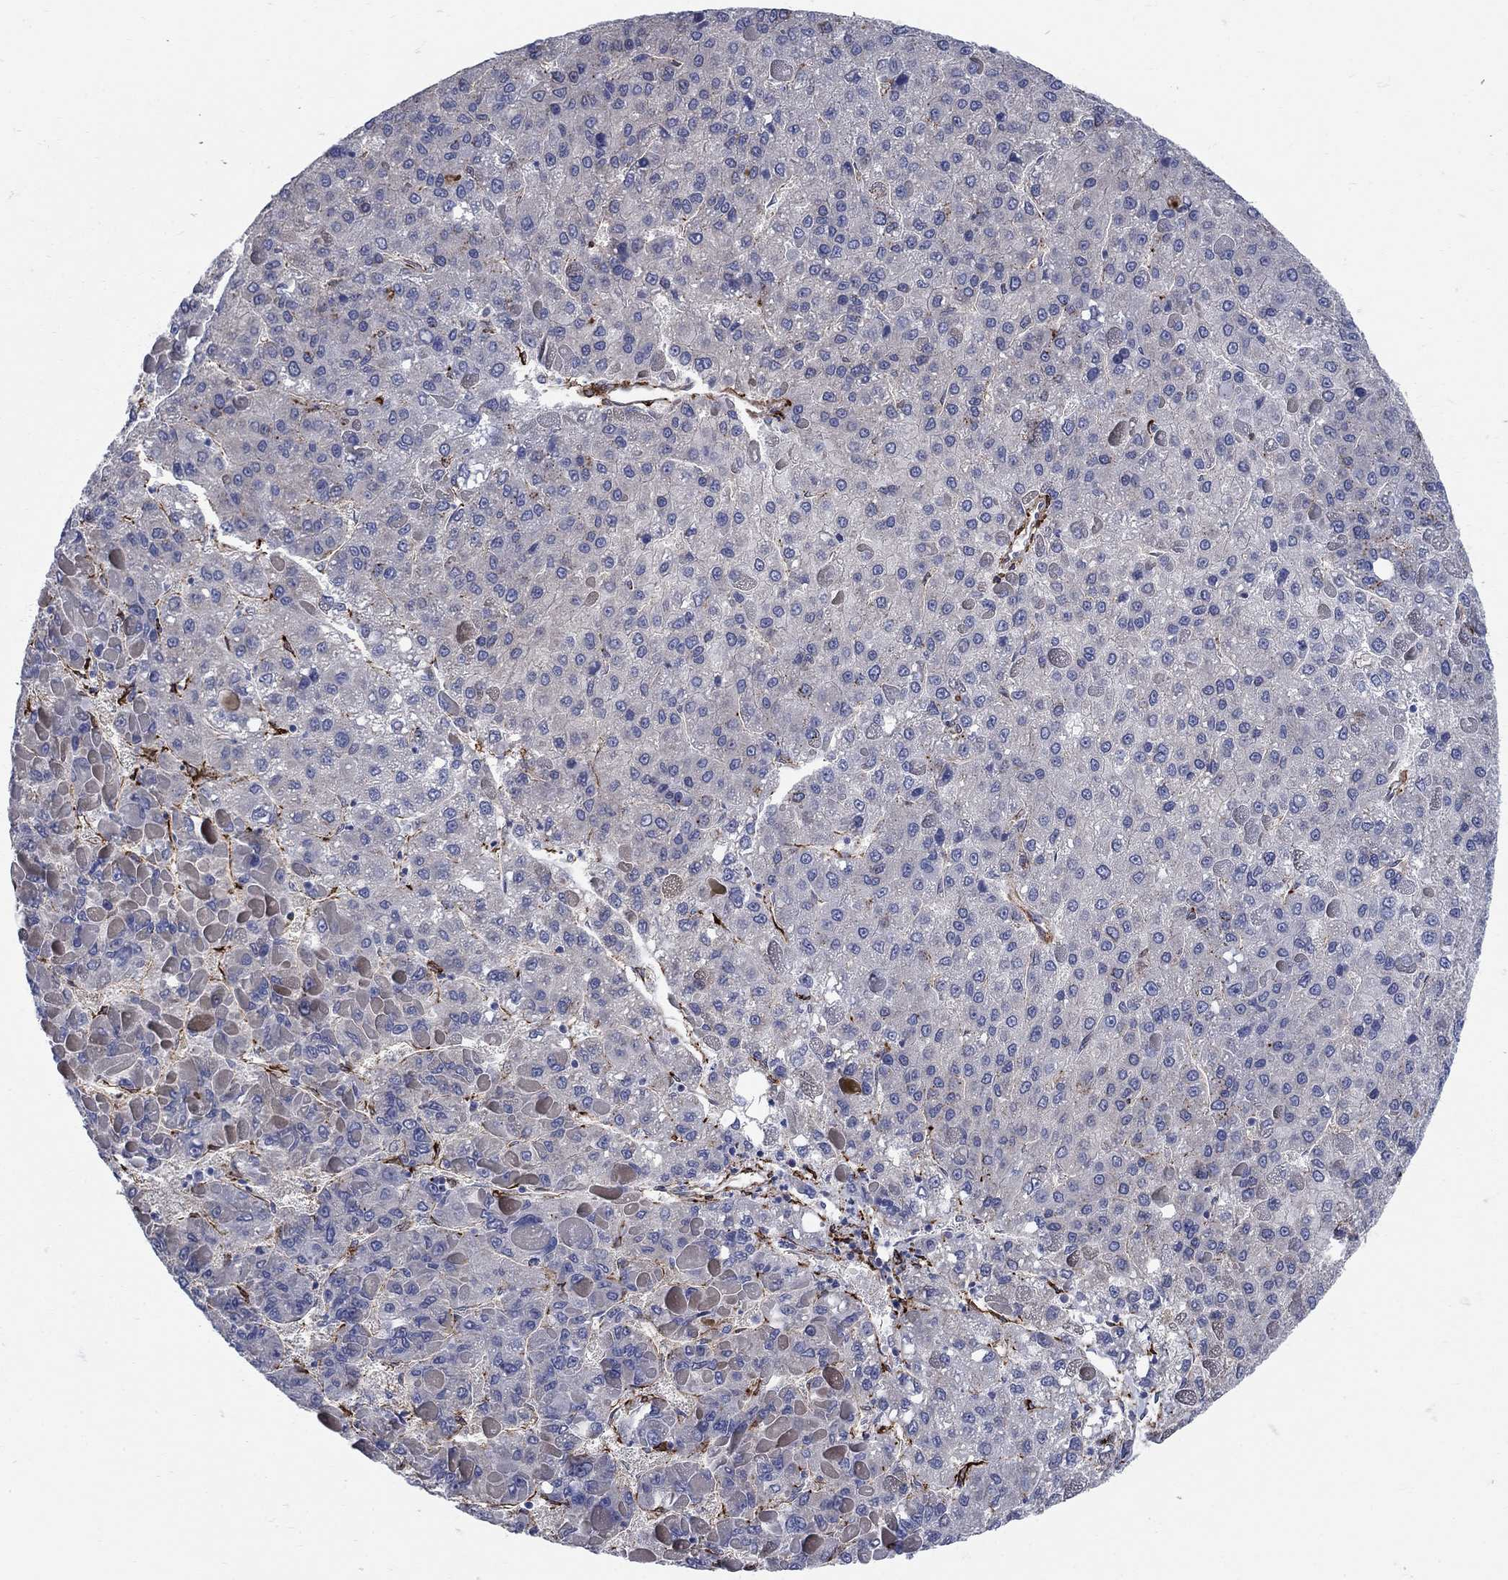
{"staining": {"intensity": "negative", "quantity": "none", "location": "none"}, "tissue": "liver cancer", "cell_type": "Tumor cells", "image_type": "cancer", "snomed": [{"axis": "morphology", "description": "Carcinoma, Hepatocellular, NOS"}, {"axis": "topography", "description": "Liver"}], "caption": "Immunohistochemistry (IHC) of human liver cancer shows no expression in tumor cells.", "gene": "SEPTIN8", "patient": {"sex": "female", "age": 82}}